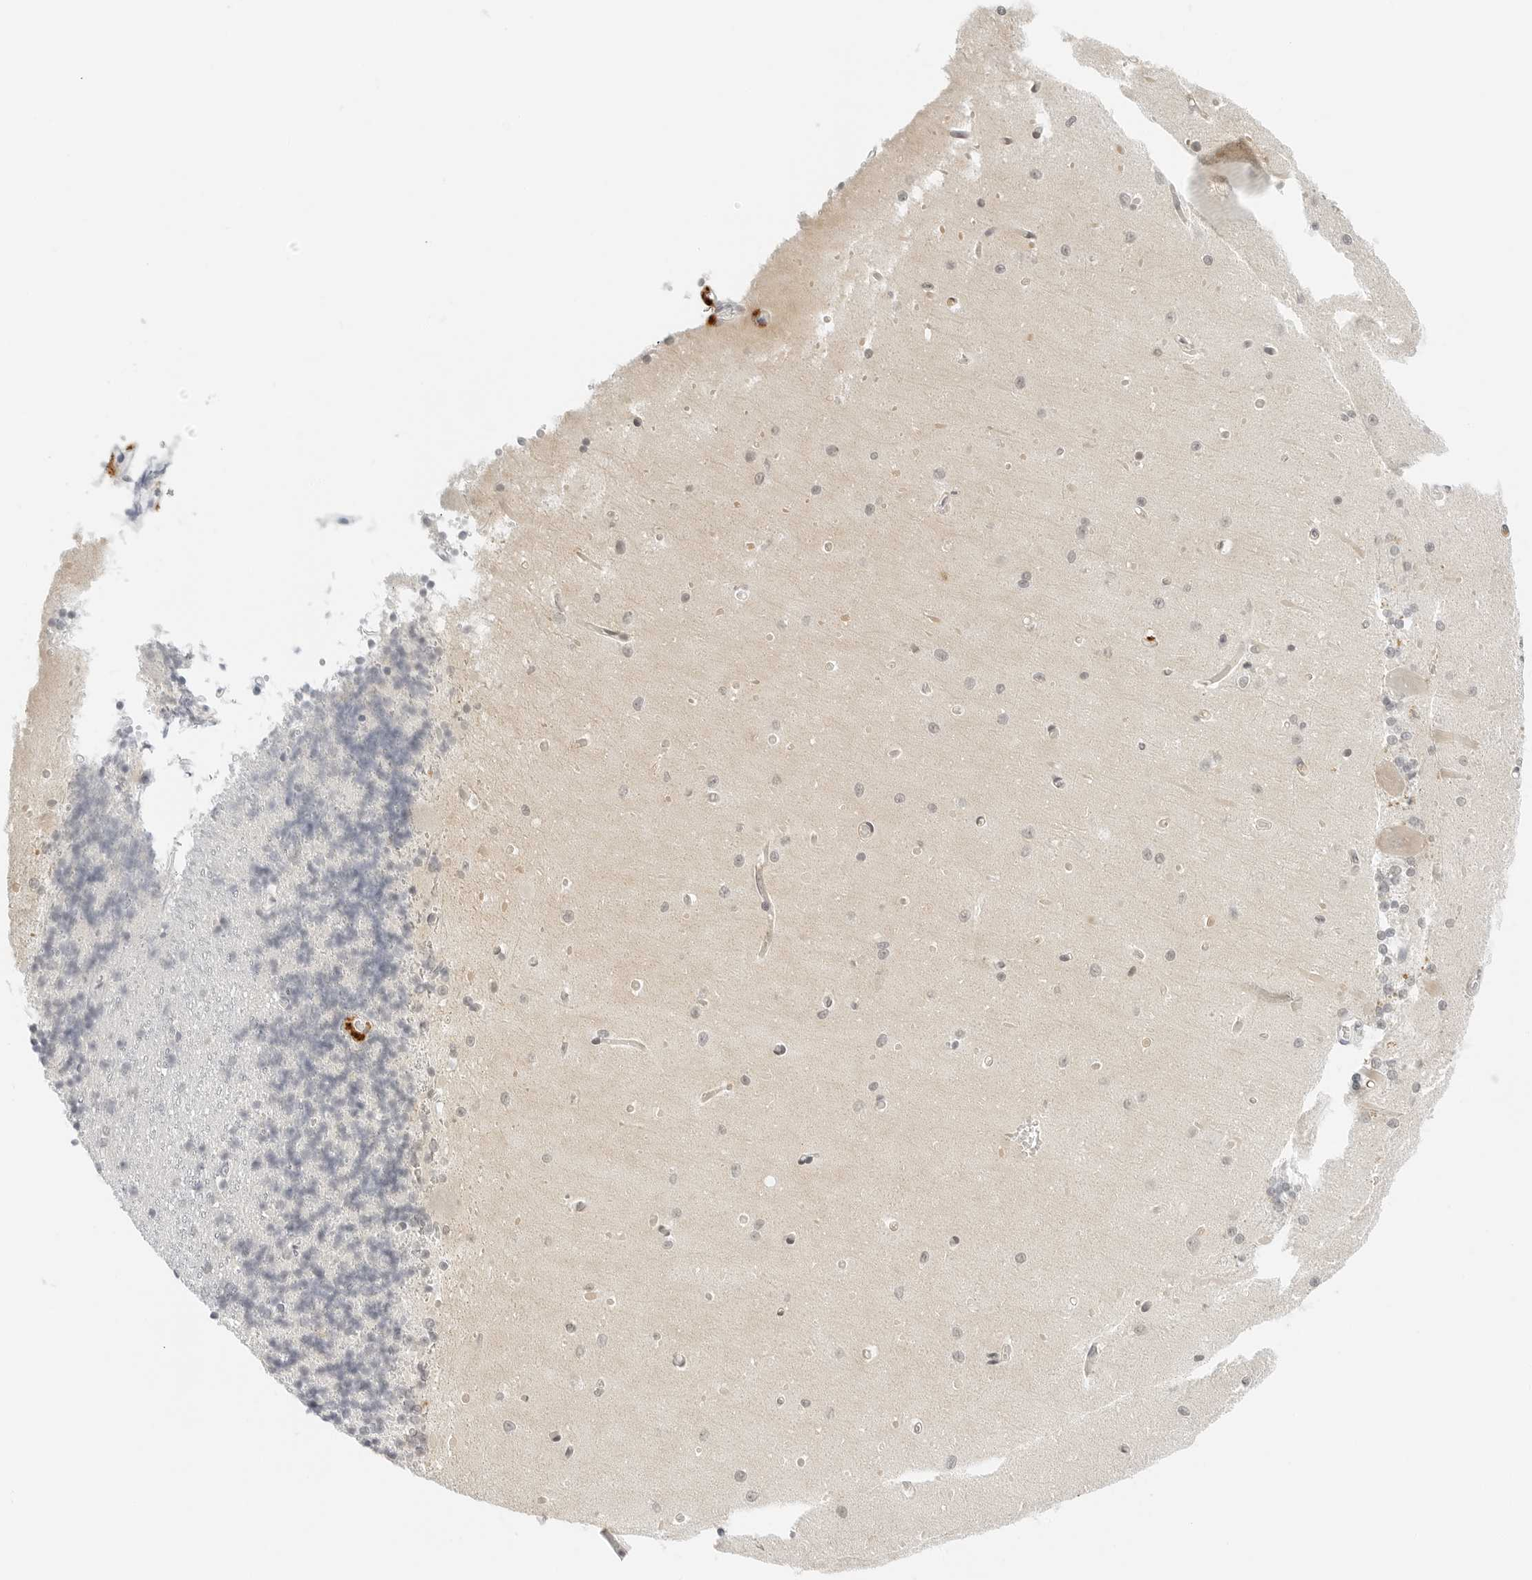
{"staining": {"intensity": "negative", "quantity": "none", "location": "none"}, "tissue": "cerebellum", "cell_type": "Cells in granular layer", "image_type": "normal", "snomed": [{"axis": "morphology", "description": "Normal tissue, NOS"}, {"axis": "topography", "description": "Cerebellum"}], "caption": "High power microscopy micrograph of an immunohistochemistry (IHC) image of unremarkable cerebellum, revealing no significant positivity in cells in granular layer.", "gene": "NEO1", "patient": {"sex": "male", "age": 37}}